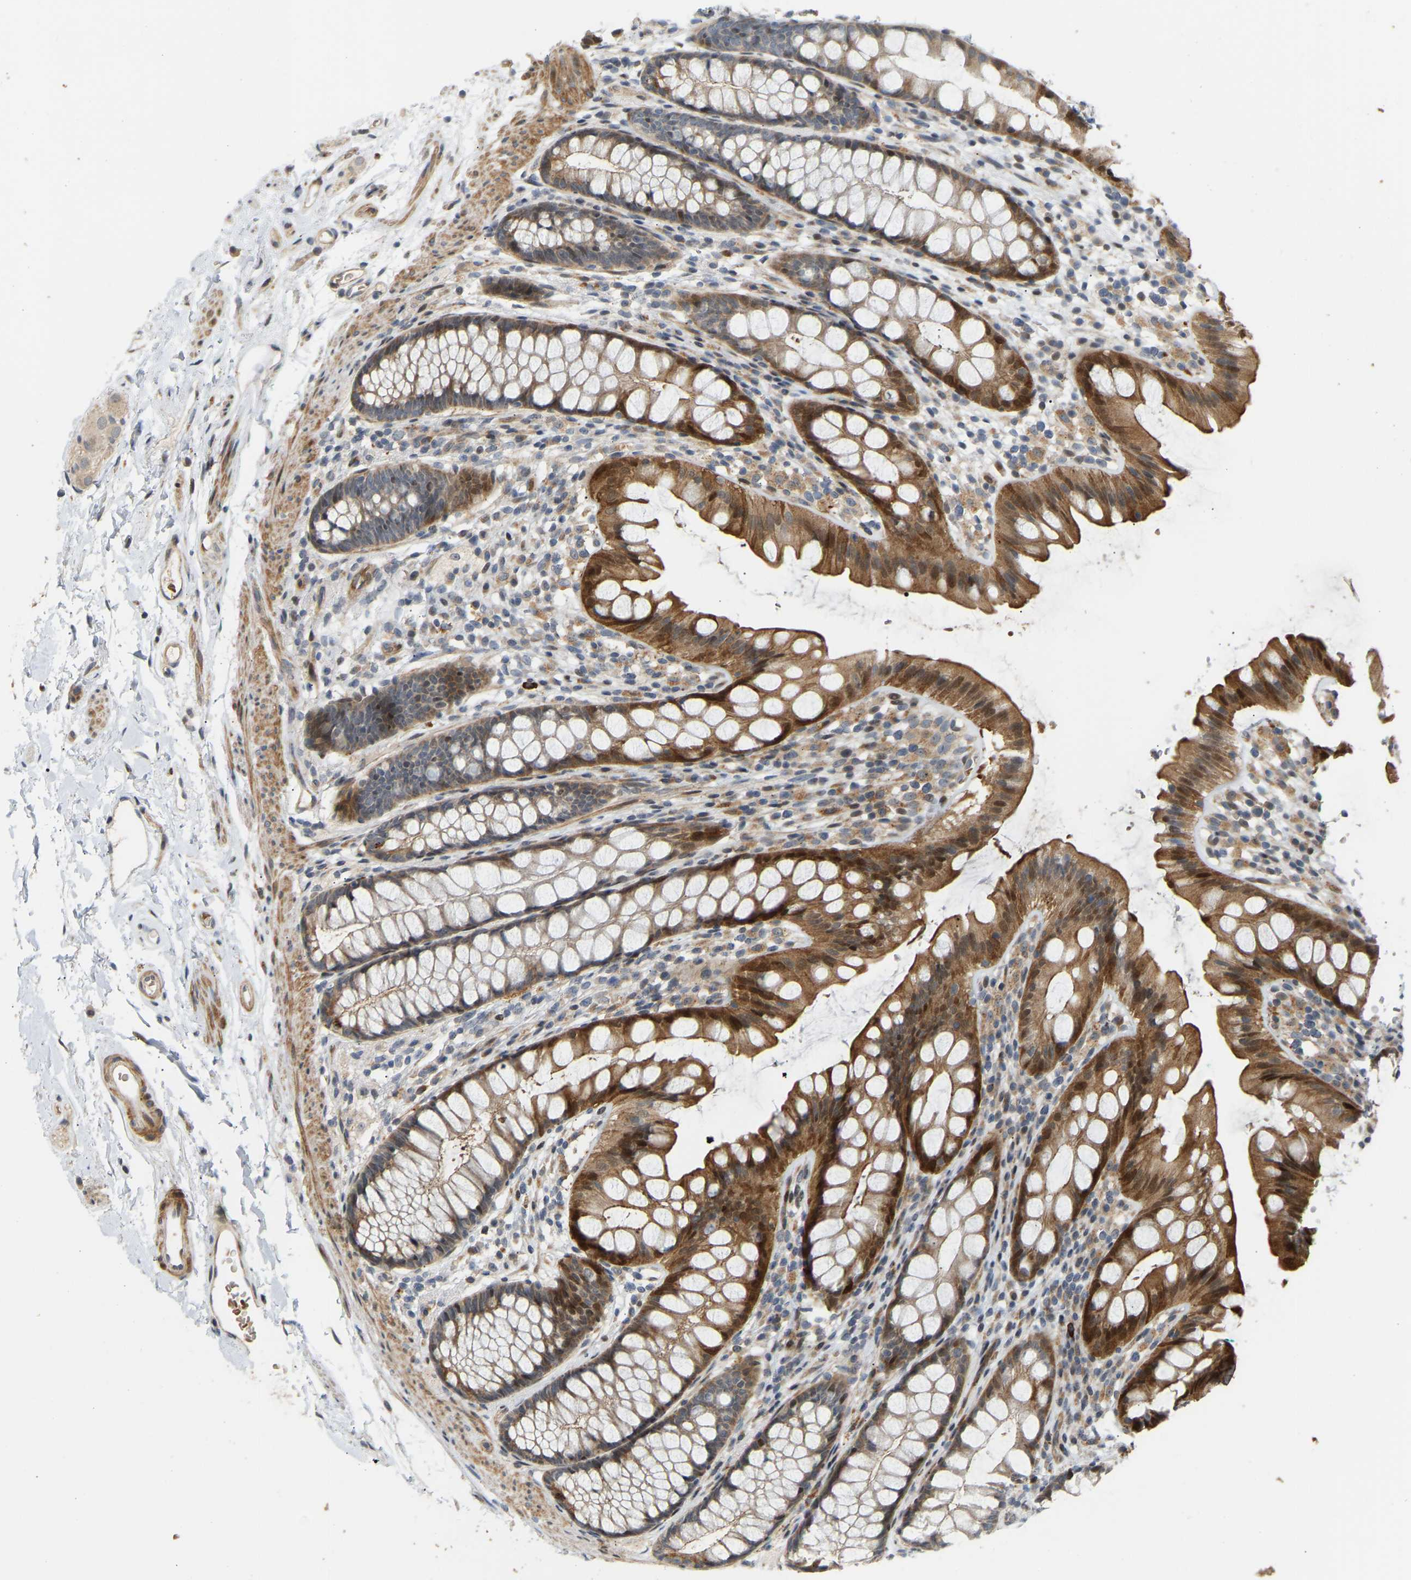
{"staining": {"intensity": "moderate", "quantity": ">75%", "location": "cytoplasmic/membranous,nuclear"}, "tissue": "rectum", "cell_type": "Glandular cells", "image_type": "normal", "snomed": [{"axis": "morphology", "description": "Normal tissue, NOS"}, {"axis": "topography", "description": "Rectum"}], "caption": "Immunohistochemical staining of unremarkable human rectum displays moderate cytoplasmic/membranous,nuclear protein staining in approximately >75% of glandular cells. (DAB IHC, brown staining for protein, blue staining for nuclei).", "gene": "POGLUT2", "patient": {"sex": "female", "age": 65}}